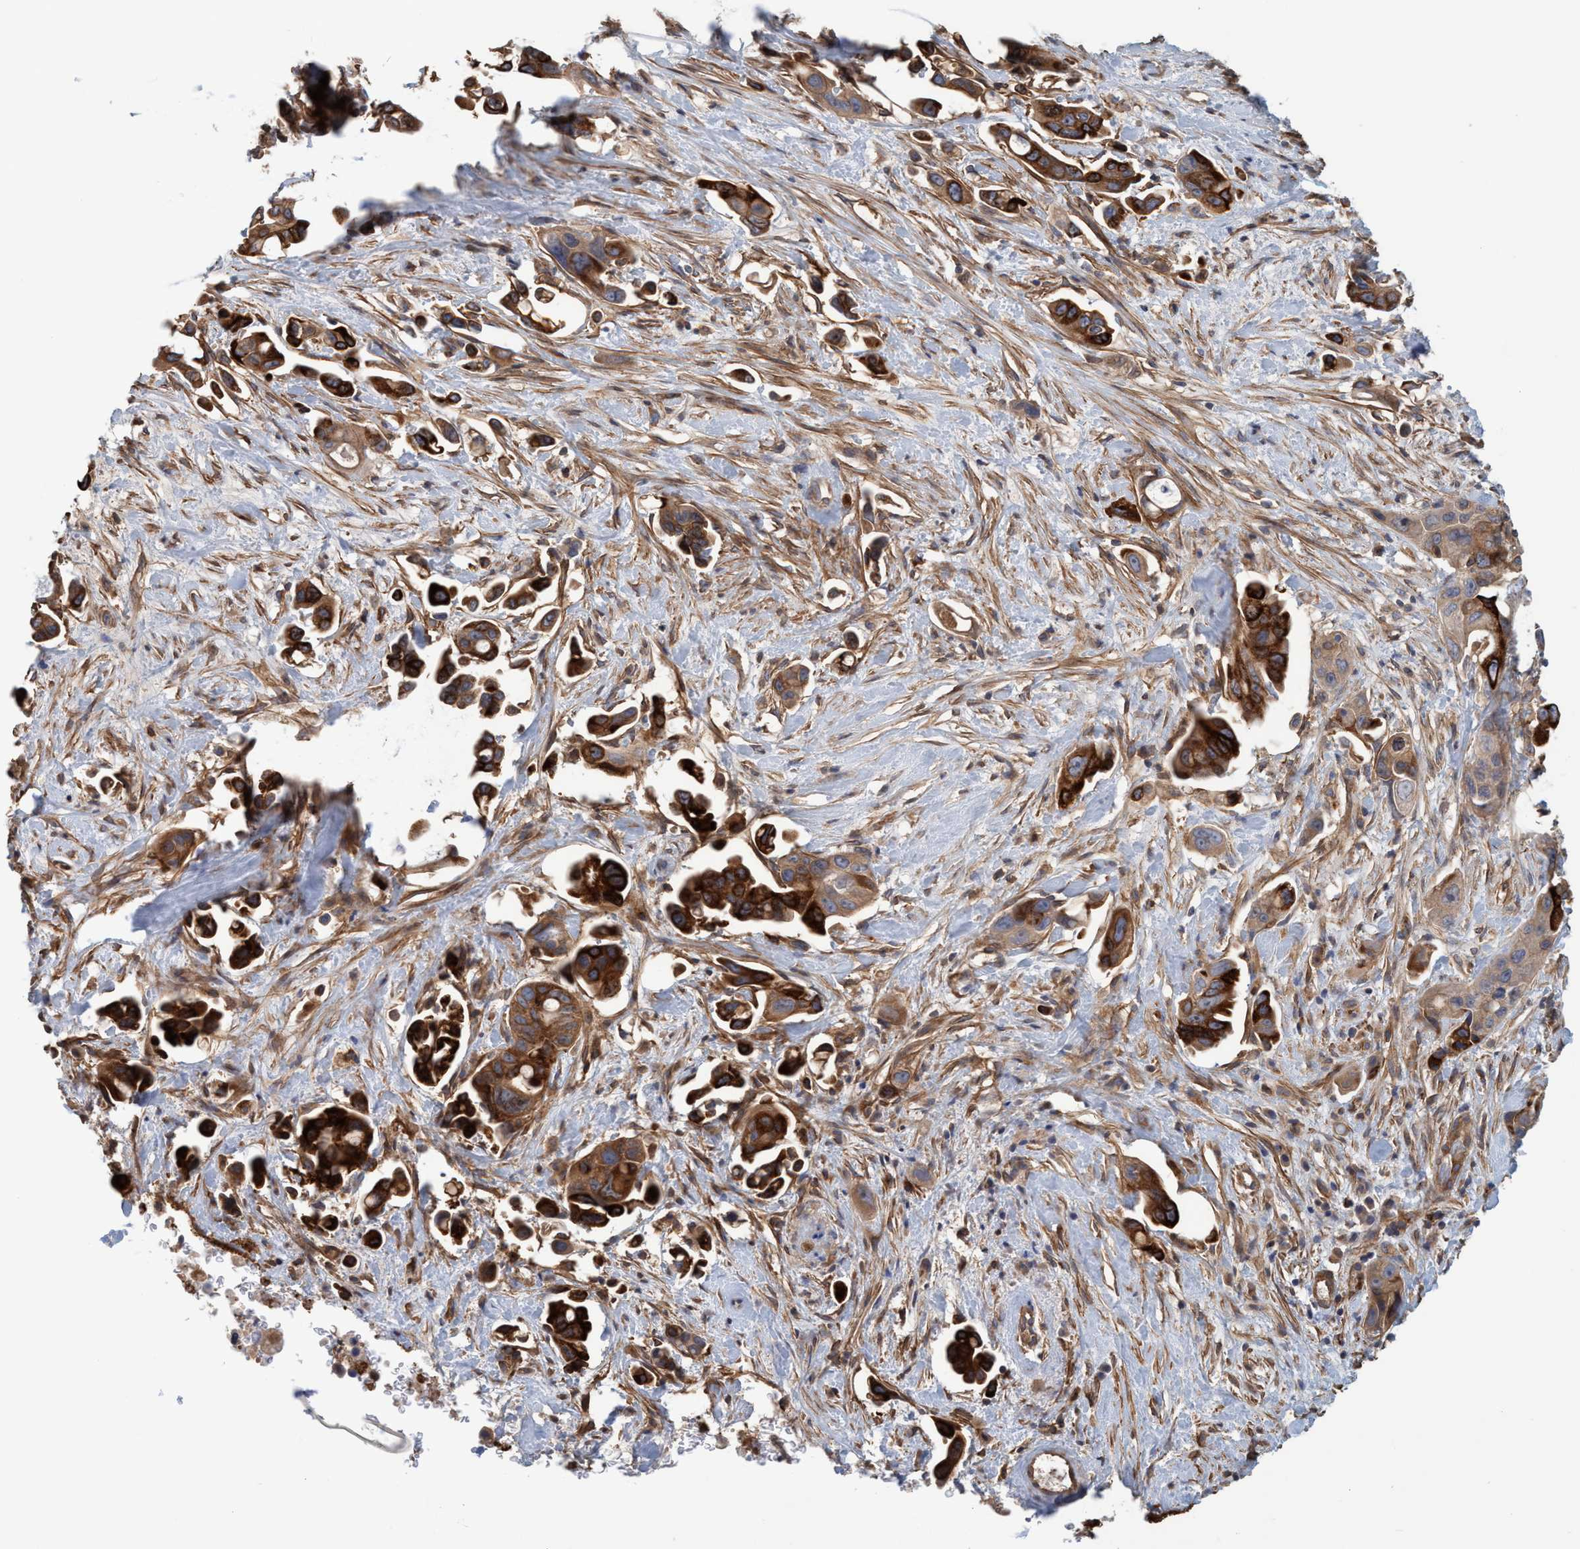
{"staining": {"intensity": "strong", "quantity": ">75%", "location": "cytoplasmic/membranous"}, "tissue": "pancreatic cancer", "cell_type": "Tumor cells", "image_type": "cancer", "snomed": [{"axis": "morphology", "description": "Adenocarcinoma, NOS"}, {"axis": "topography", "description": "Pancreas"}], "caption": "Immunohistochemistry (DAB (3,3'-diaminobenzidine)) staining of adenocarcinoma (pancreatic) reveals strong cytoplasmic/membranous protein expression in about >75% of tumor cells. Using DAB (3,3'-diaminobenzidine) (brown) and hematoxylin (blue) stains, captured at high magnification using brightfield microscopy.", "gene": "SPECC1", "patient": {"sex": "male", "age": 53}}